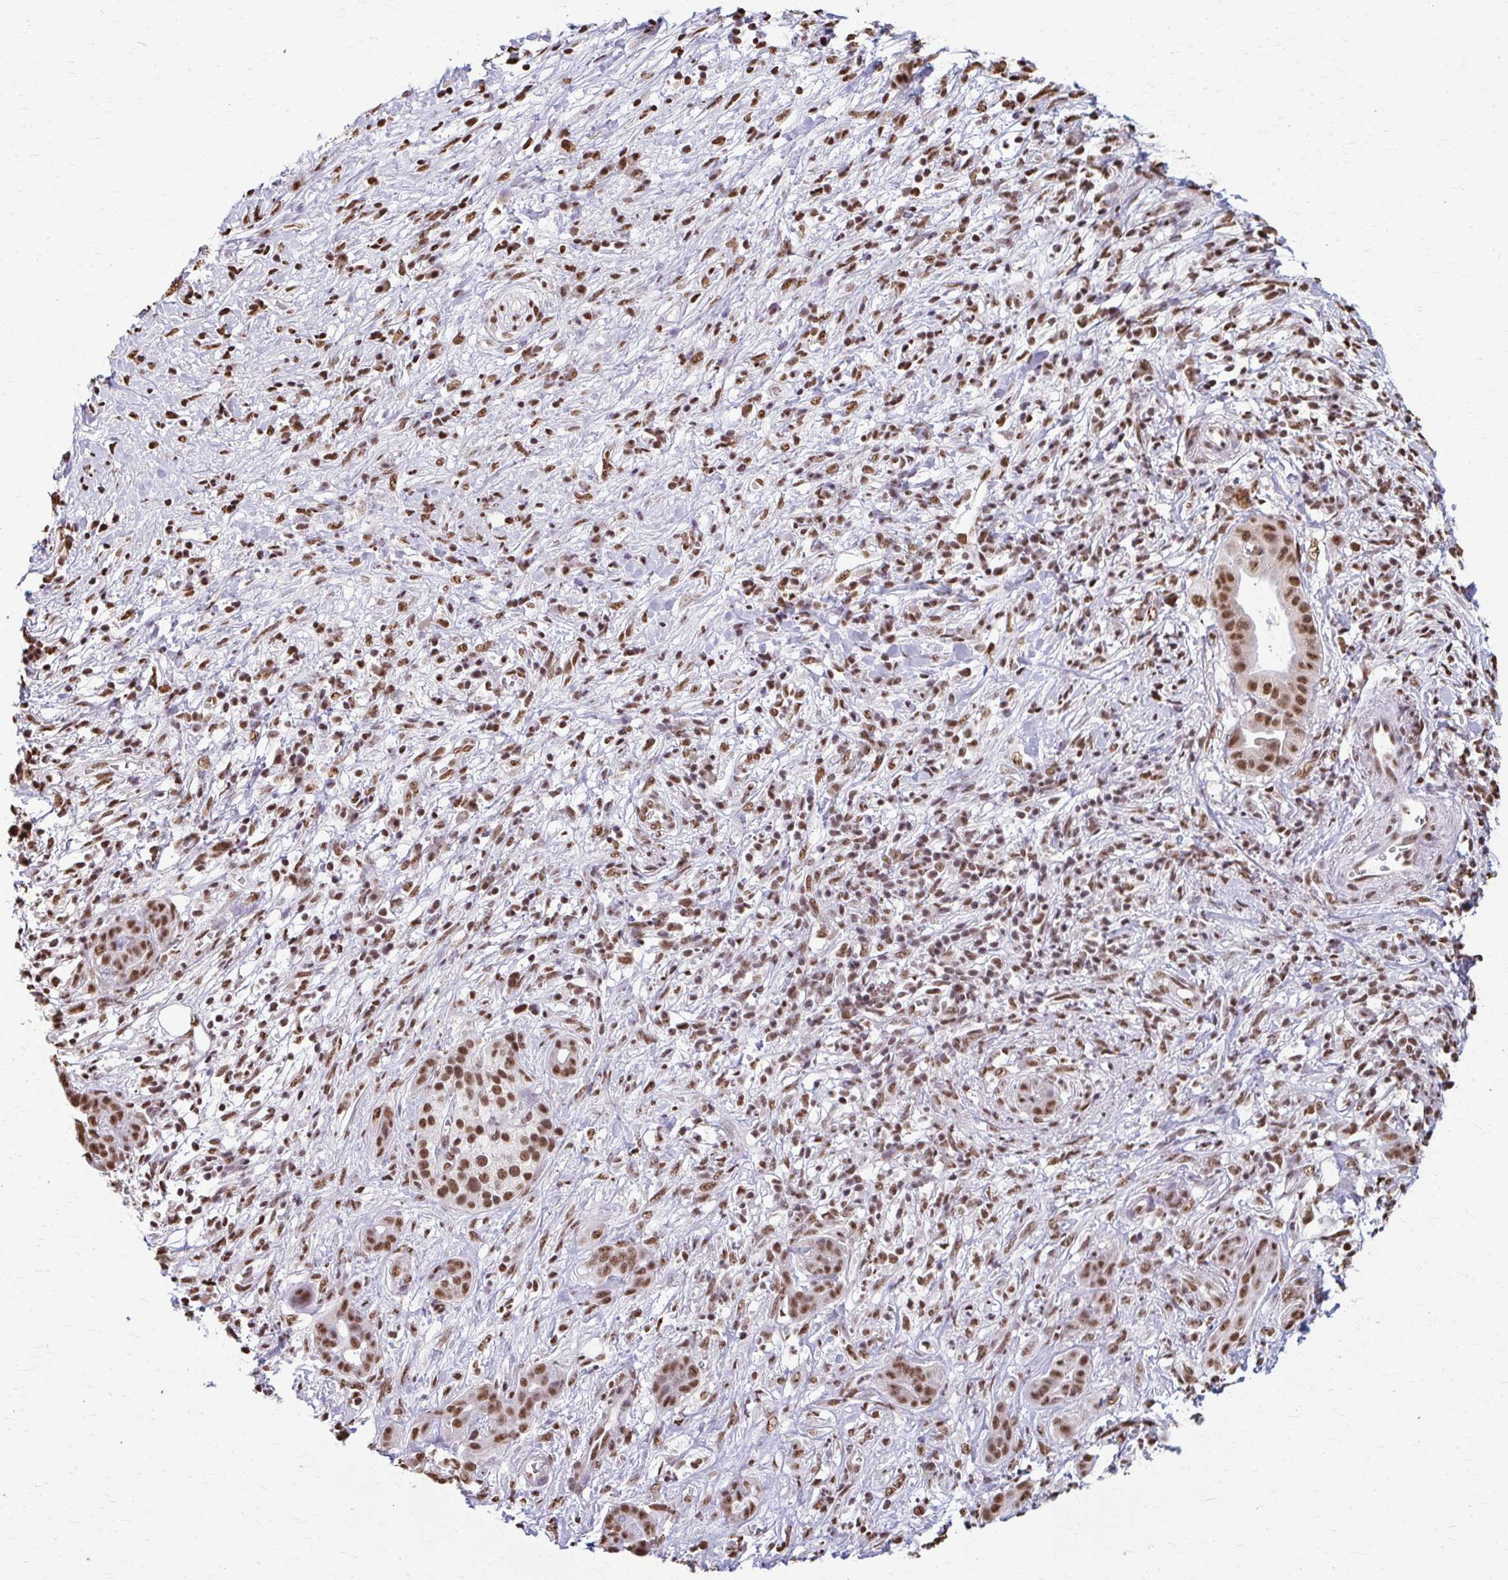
{"staining": {"intensity": "moderate", "quantity": ">75%", "location": "nuclear"}, "tissue": "pancreatic cancer", "cell_type": "Tumor cells", "image_type": "cancer", "snomed": [{"axis": "morphology", "description": "Adenocarcinoma, NOS"}, {"axis": "topography", "description": "Pancreas"}], "caption": "Pancreatic cancer stained with immunohistochemistry shows moderate nuclear expression in approximately >75% of tumor cells.", "gene": "SNRPA", "patient": {"sex": "male", "age": 61}}